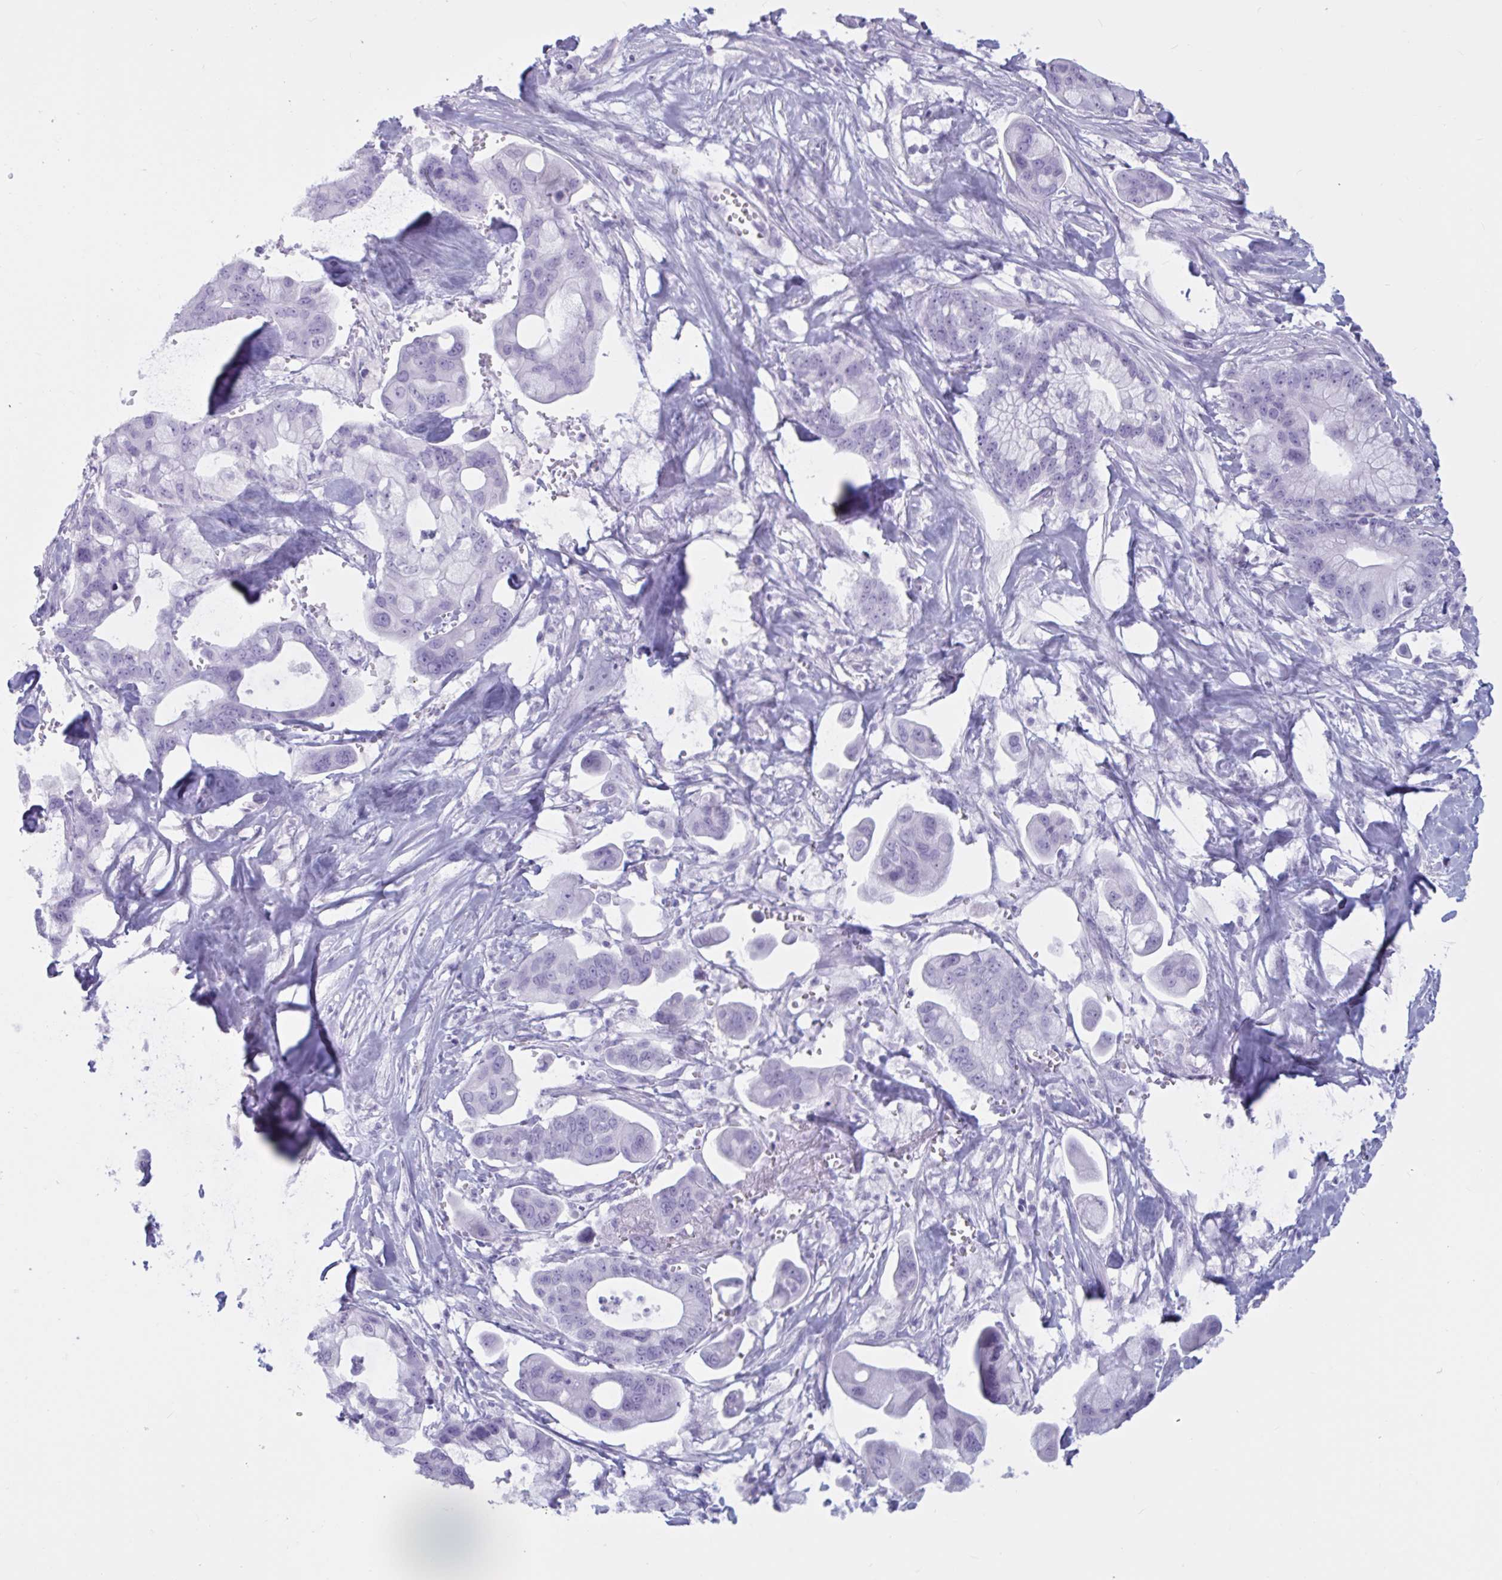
{"staining": {"intensity": "negative", "quantity": "none", "location": "none"}, "tissue": "pancreatic cancer", "cell_type": "Tumor cells", "image_type": "cancer", "snomed": [{"axis": "morphology", "description": "Adenocarcinoma, NOS"}, {"axis": "topography", "description": "Pancreas"}], "caption": "Pancreatic cancer (adenocarcinoma) stained for a protein using immunohistochemistry exhibits no staining tumor cells.", "gene": "BBS10", "patient": {"sex": "male", "age": 68}}